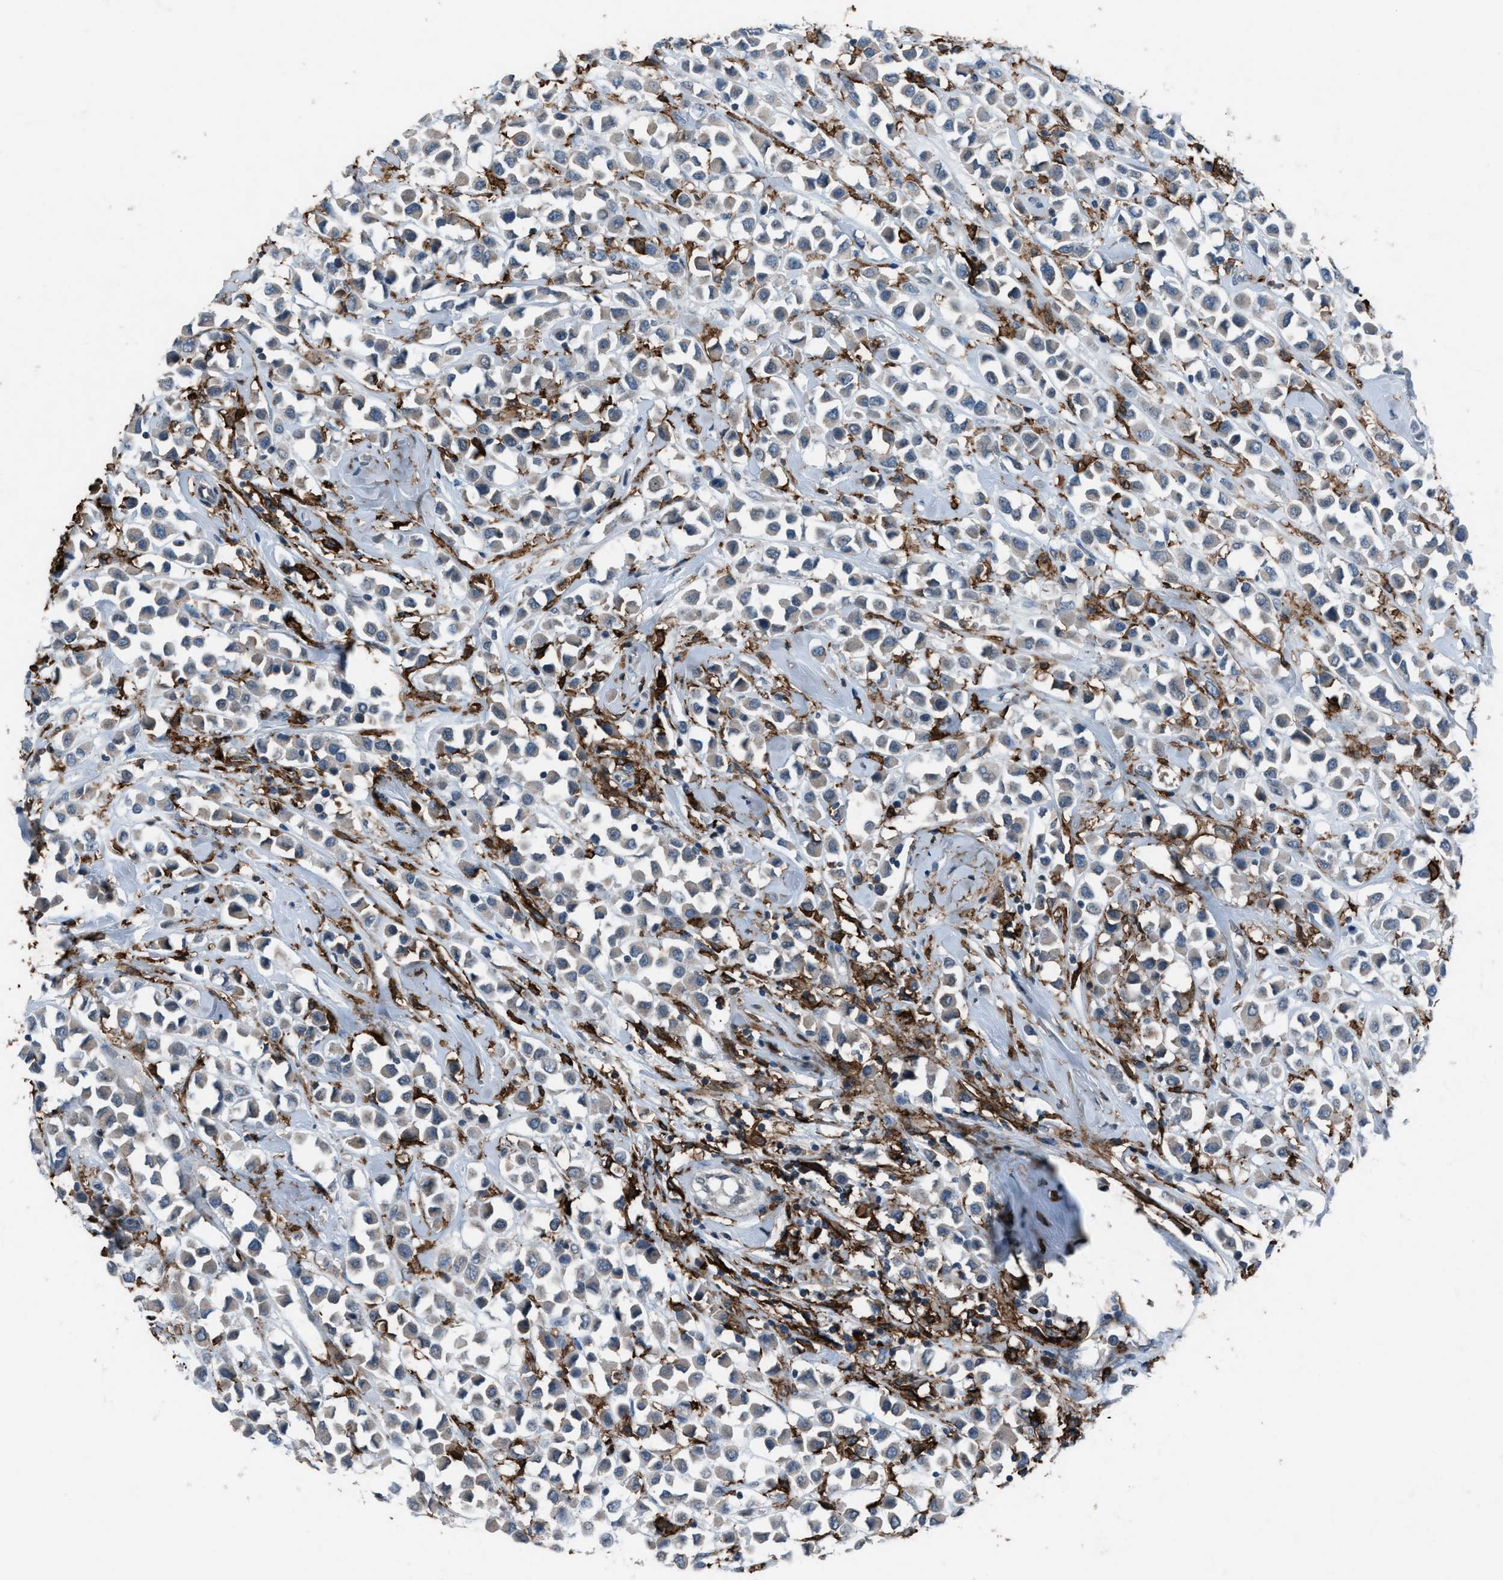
{"staining": {"intensity": "negative", "quantity": "none", "location": "none"}, "tissue": "breast cancer", "cell_type": "Tumor cells", "image_type": "cancer", "snomed": [{"axis": "morphology", "description": "Duct carcinoma"}, {"axis": "topography", "description": "Breast"}], "caption": "Photomicrograph shows no significant protein positivity in tumor cells of breast invasive ductal carcinoma.", "gene": "FCER1G", "patient": {"sex": "female", "age": 61}}